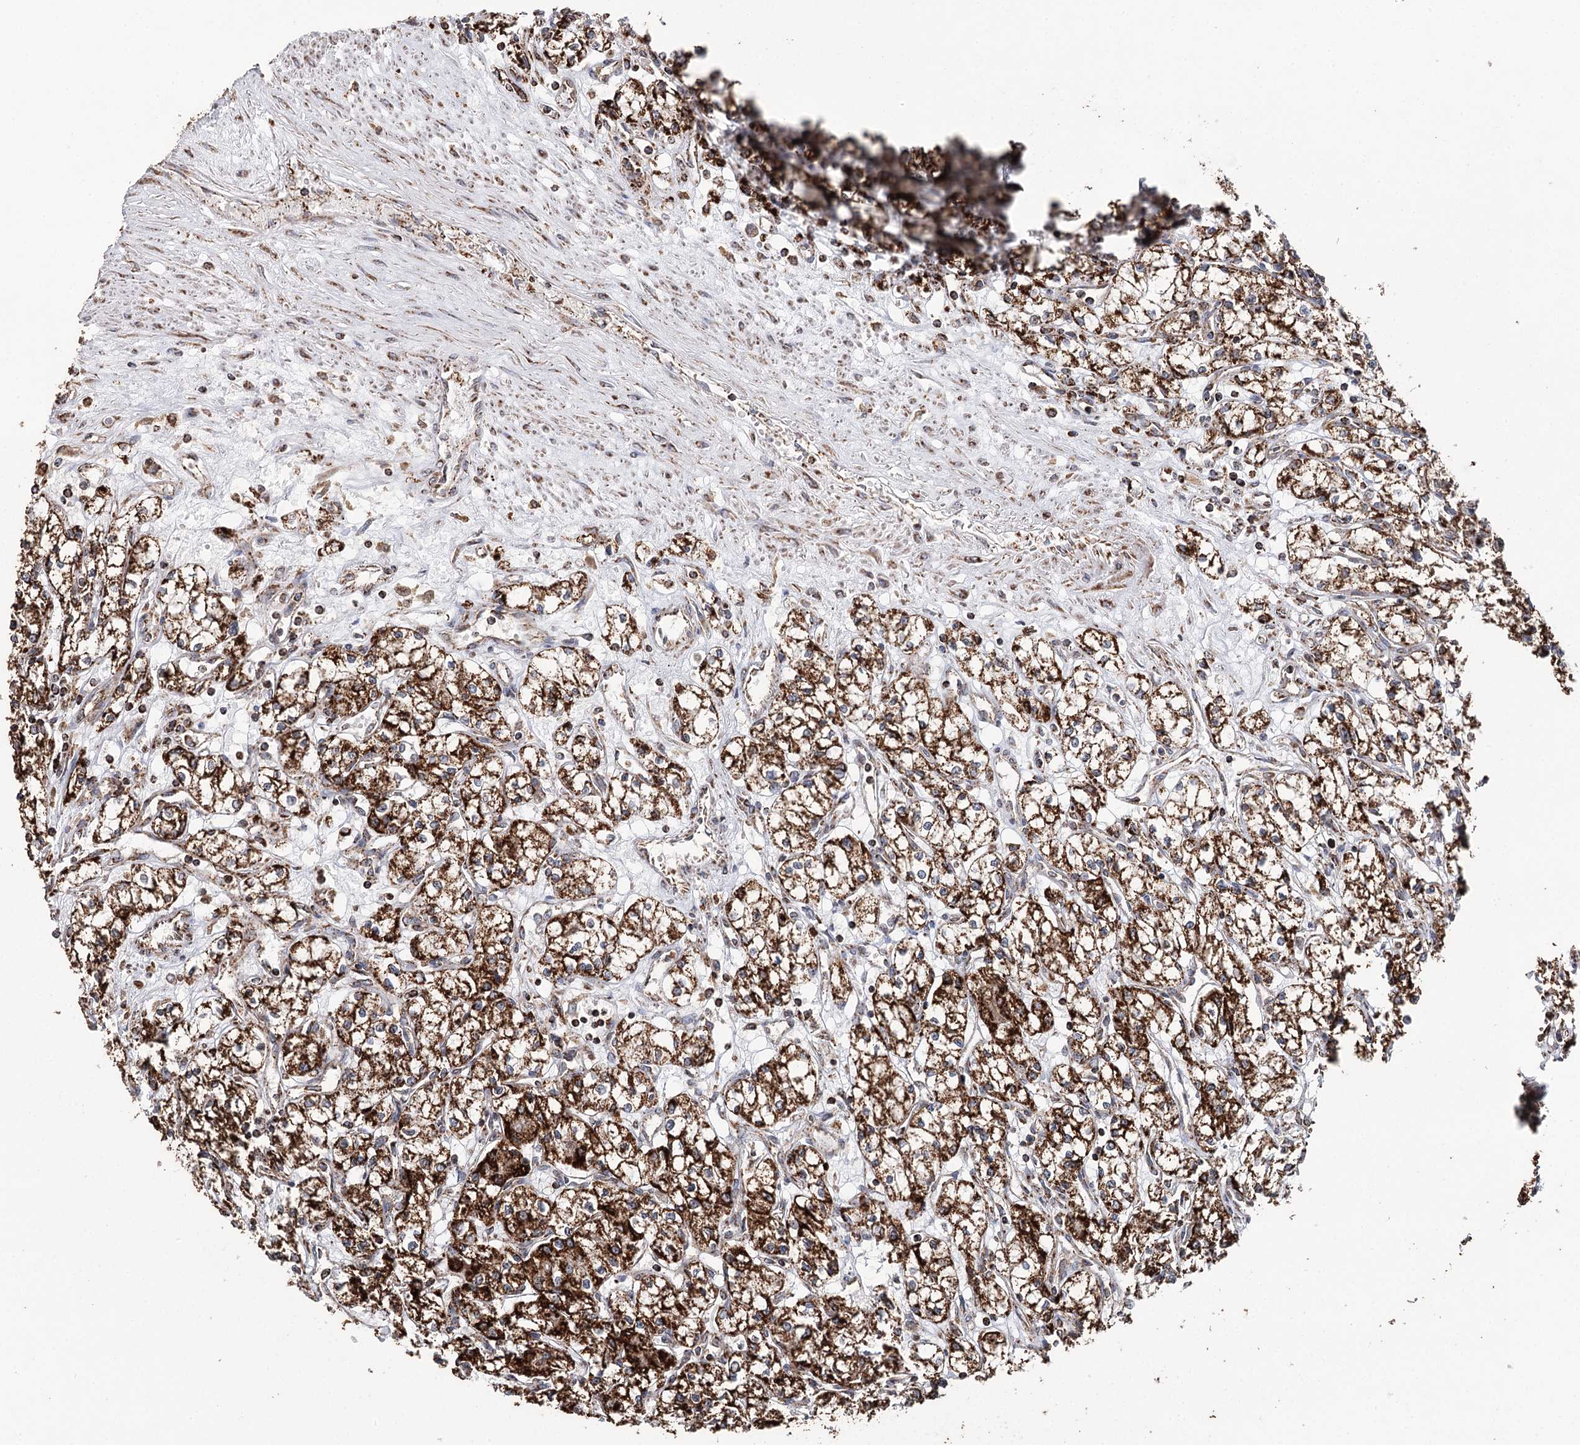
{"staining": {"intensity": "strong", "quantity": ">75%", "location": "cytoplasmic/membranous"}, "tissue": "renal cancer", "cell_type": "Tumor cells", "image_type": "cancer", "snomed": [{"axis": "morphology", "description": "Adenocarcinoma, NOS"}, {"axis": "topography", "description": "Kidney"}], "caption": "This photomicrograph reveals IHC staining of human renal adenocarcinoma, with high strong cytoplasmic/membranous positivity in approximately >75% of tumor cells.", "gene": "APH1A", "patient": {"sex": "male", "age": 59}}